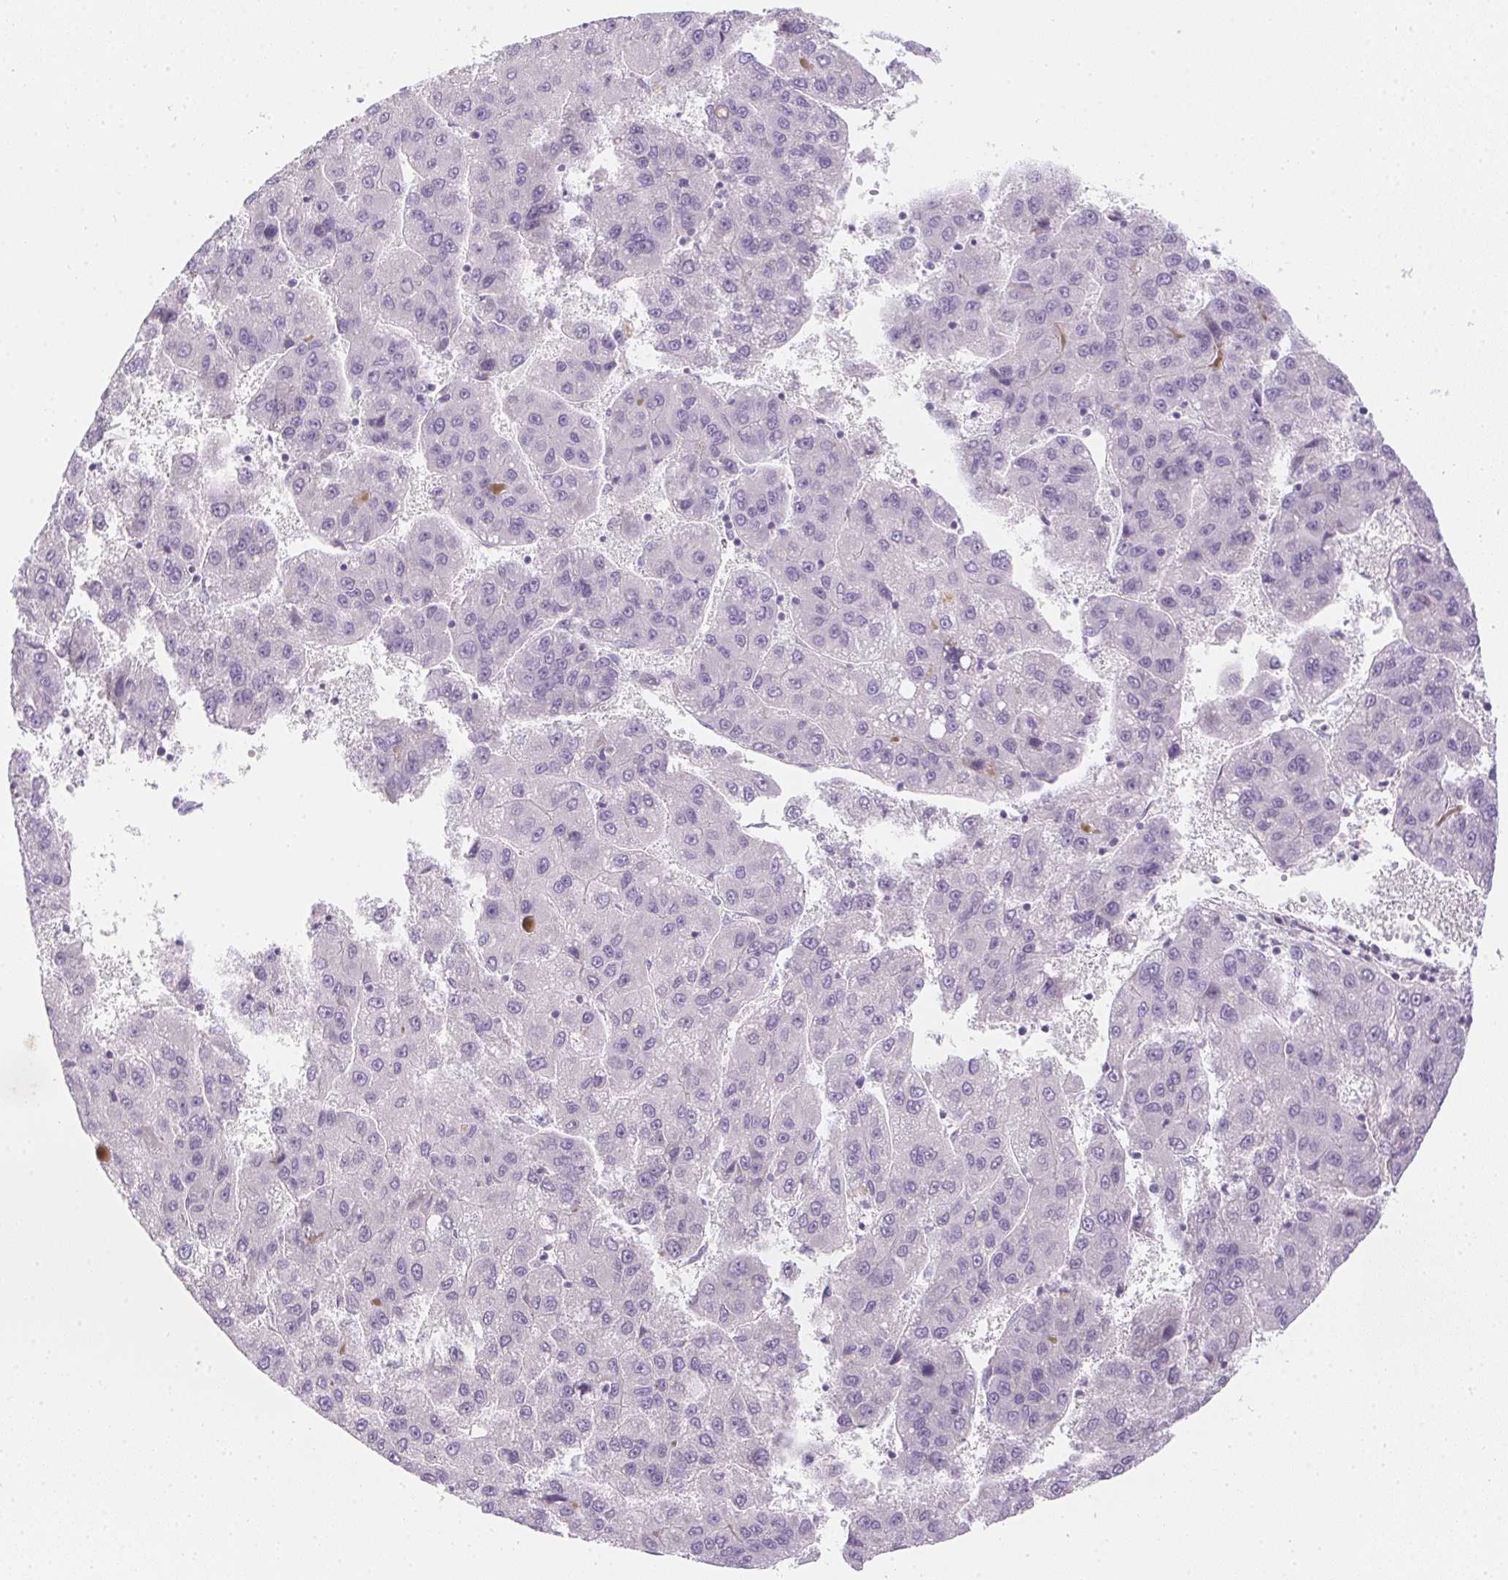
{"staining": {"intensity": "negative", "quantity": "none", "location": "none"}, "tissue": "liver cancer", "cell_type": "Tumor cells", "image_type": "cancer", "snomed": [{"axis": "morphology", "description": "Carcinoma, Hepatocellular, NOS"}, {"axis": "topography", "description": "Liver"}], "caption": "Immunohistochemical staining of liver hepatocellular carcinoma shows no significant staining in tumor cells.", "gene": "GSDMC", "patient": {"sex": "female", "age": 82}}